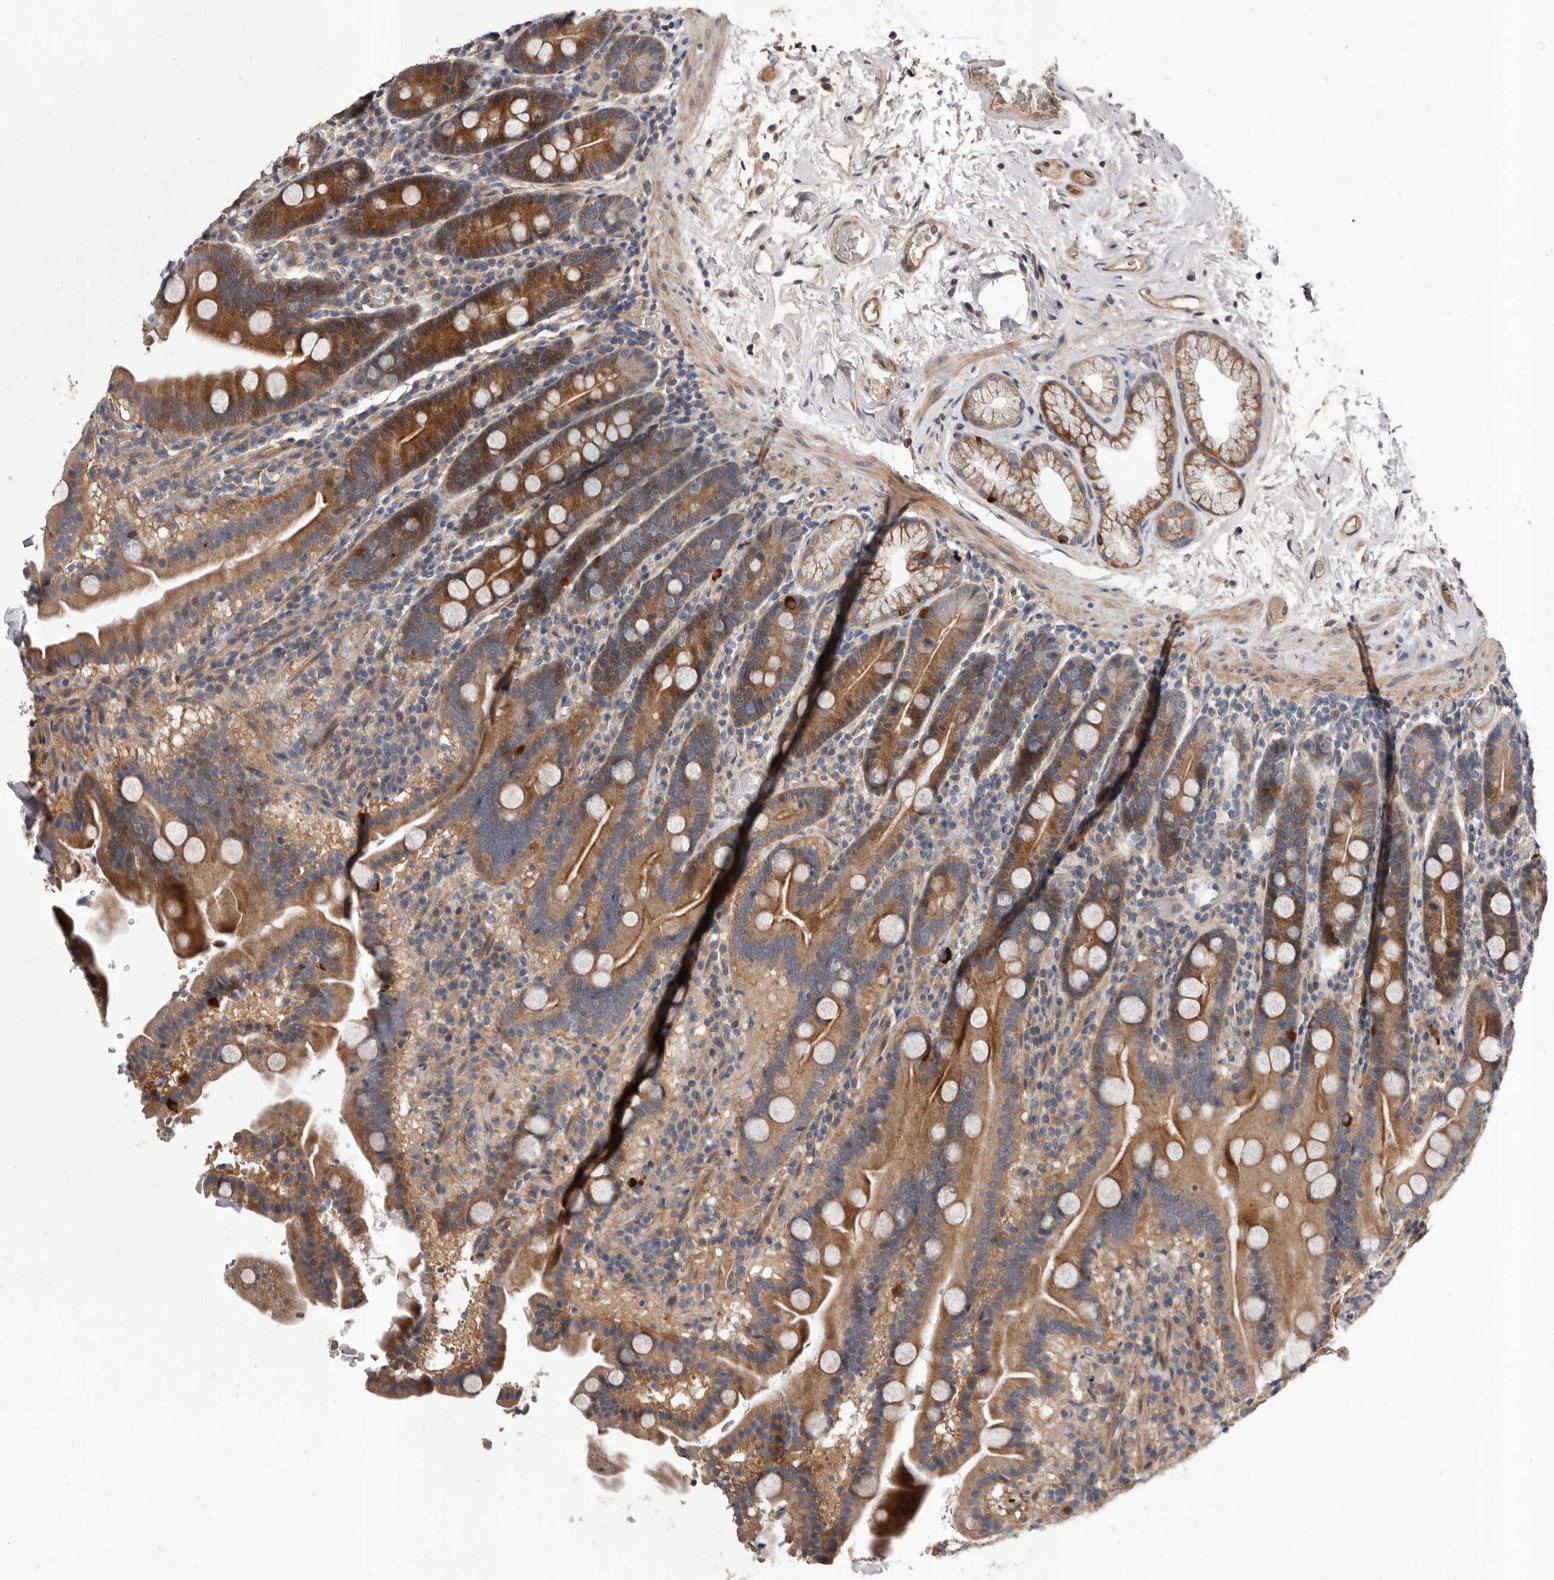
{"staining": {"intensity": "moderate", "quantity": "25%-75%", "location": "cytoplasmic/membranous"}, "tissue": "duodenum", "cell_type": "Glandular cells", "image_type": "normal", "snomed": [{"axis": "morphology", "description": "Normal tissue, NOS"}, {"axis": "topography", "description": "Duodenum"}], "caption": "This photomicrograph reveals IHC staining of normal duodenum, with medium moderate cytoplasmic/membranous expression in approximately 25%-75% of glandular cells.", "gene": "PRKD1", "patient": {"sex": "male", "age": 55}}